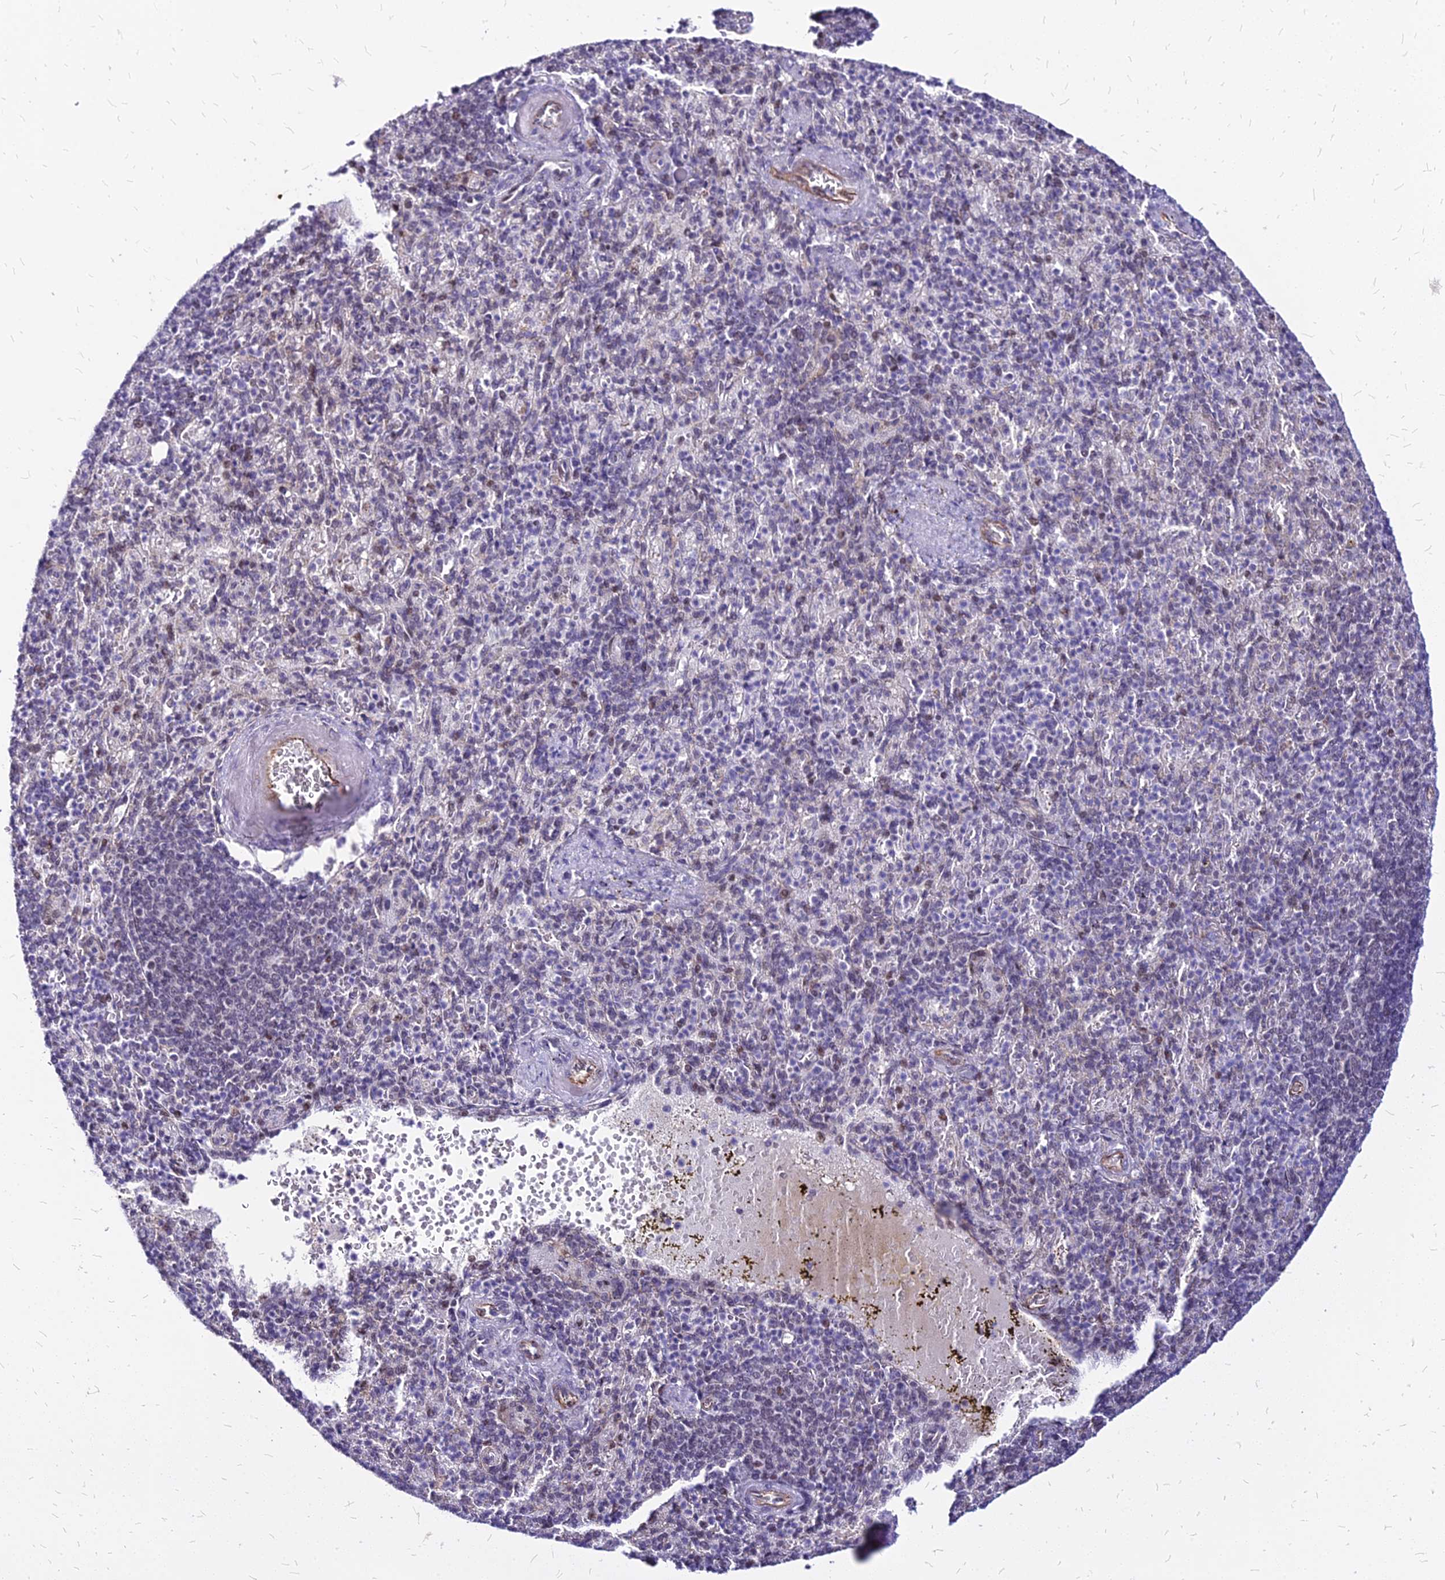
{"staining": {"intensity": "moderate", "quantity": "25%-75%", "location": "nuclear"}, "tissue": "spleen", "cell_type": "Cells in red pulp", "image_type": "normal", "snomed": [{"axis": "morphology", "description": "Normal tissue, NOS"}, {"axis": "topography", "description": "Spleen"}], "caption": "Approximately 25%-75% of cells in red pulp in normal human spleen demonstrate moderate nuclear protein expression as visualized by brown immunohistochemical staining.", "gene": "FDX2", "patient": {"sex": "female", "age": 74}}